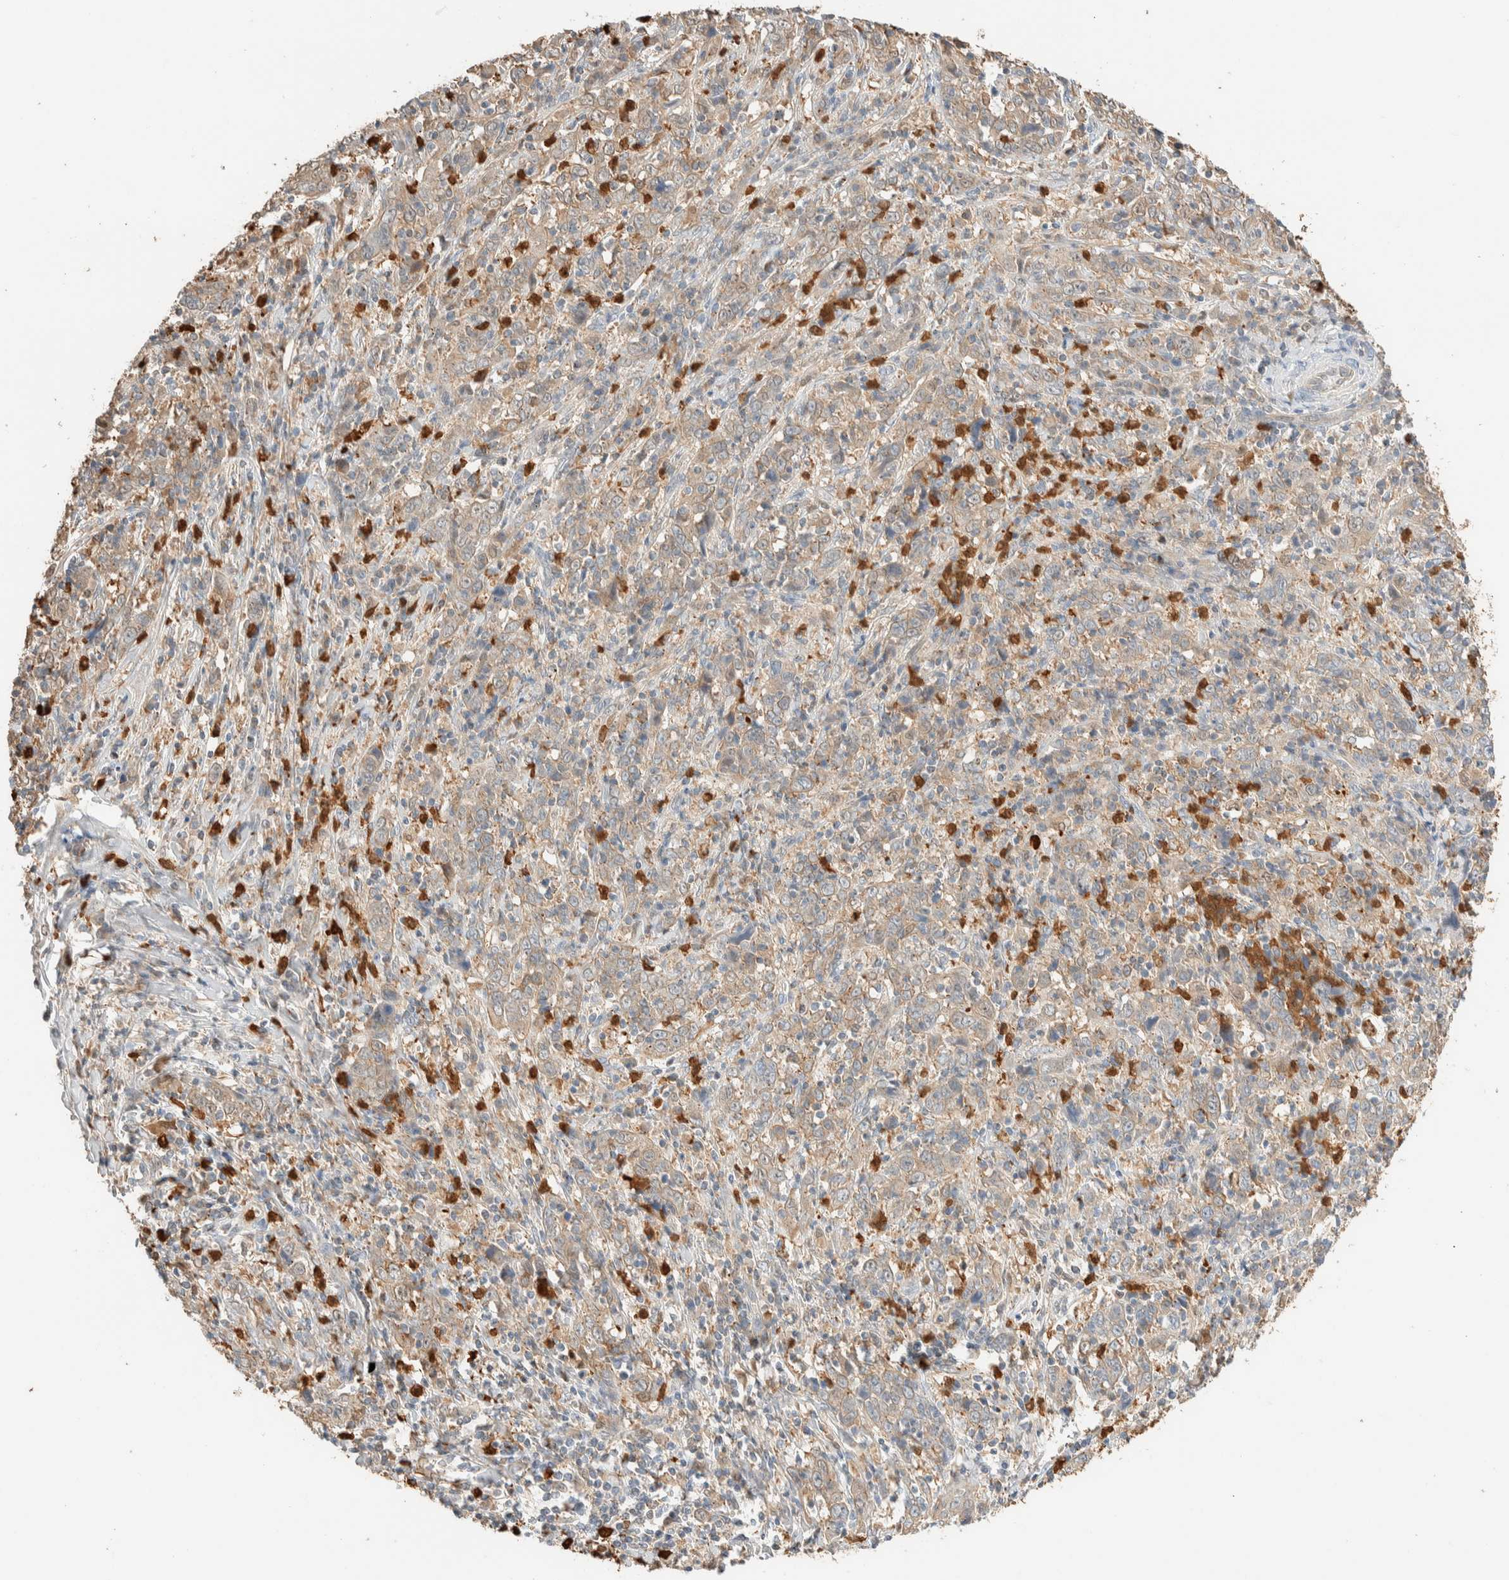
{"staining": {"intensity": "weak", "quantity": ">75%", "location": "cytoplasmic/membranous"}, "tissue": "cervical cancer", "cell_type": "Tumor cells", "image_type": "cancer", "snomed": [{"axis": "morphology", "description": "Squamous cell carcinoma, NOS"}, {"axis": "topography", "description": "Cervix"}], "caption": "Protein staining of cervical squamous cell carcinoma tissue shows weak cytoplasmic/membranous staining in approximately >75% of tumor cells.", "gene": "SETD4", "patient": {"sex": "female", "age": 46}}